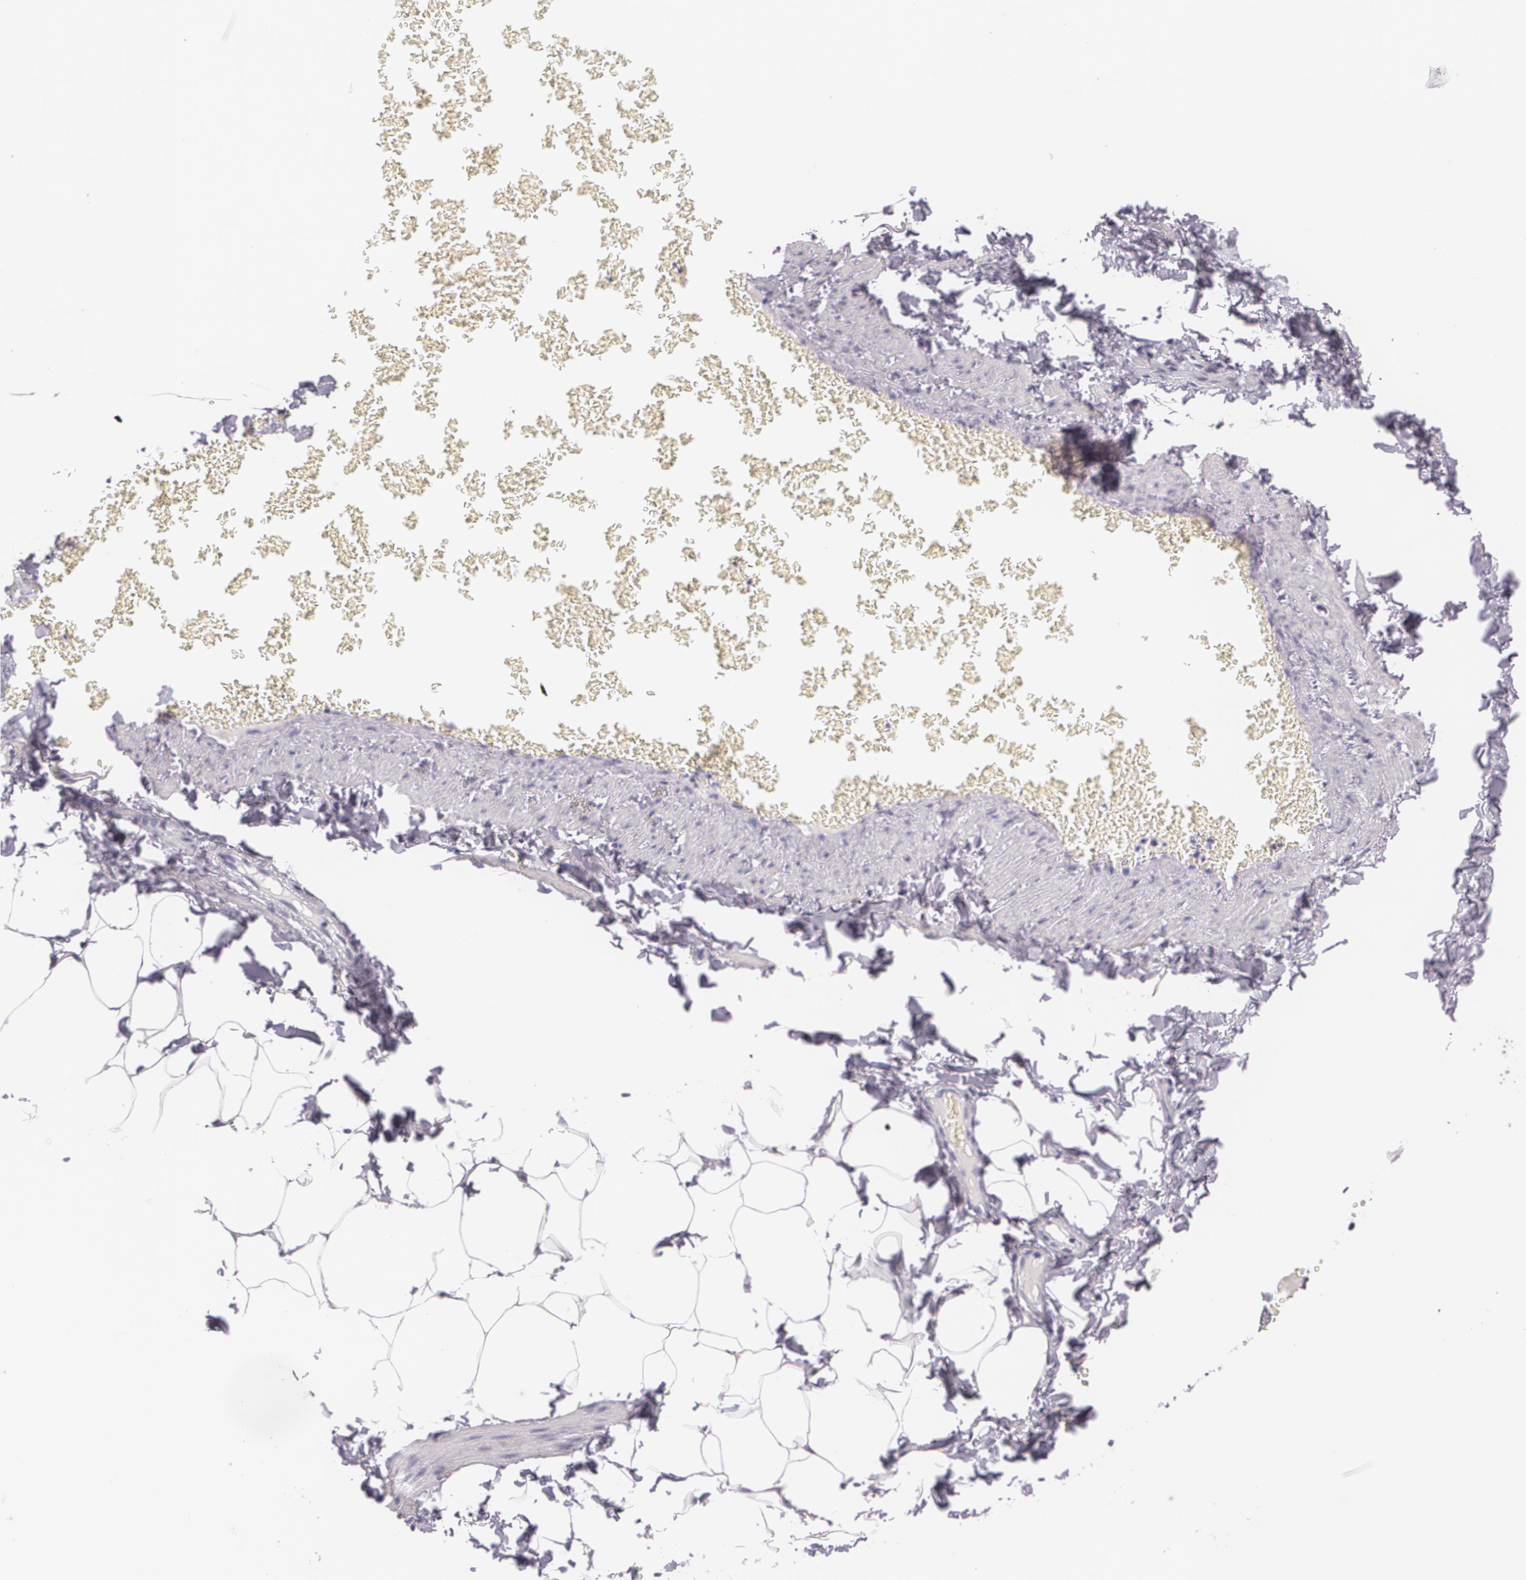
{"staining": {"intensity": "negative", "quantity": "none", "location": "none"}, "tissue": "adipose tissue", "cell_type": "Adipocytes", "image_type": "normal", "snomed": [{"axis": "morphology", "description": "Normal tissue, NOS"}, {"axis": "topography", "description": "Vascular tissue"}], "caption": "High power microscopy histopathology image of an immunohistochemistry (IHC) photomicrograph of benign adipose tissue, revealing no significant positivity in adipocytes.", "gene": "DLG4", "patient": {"sex": "male", "age": 41}}